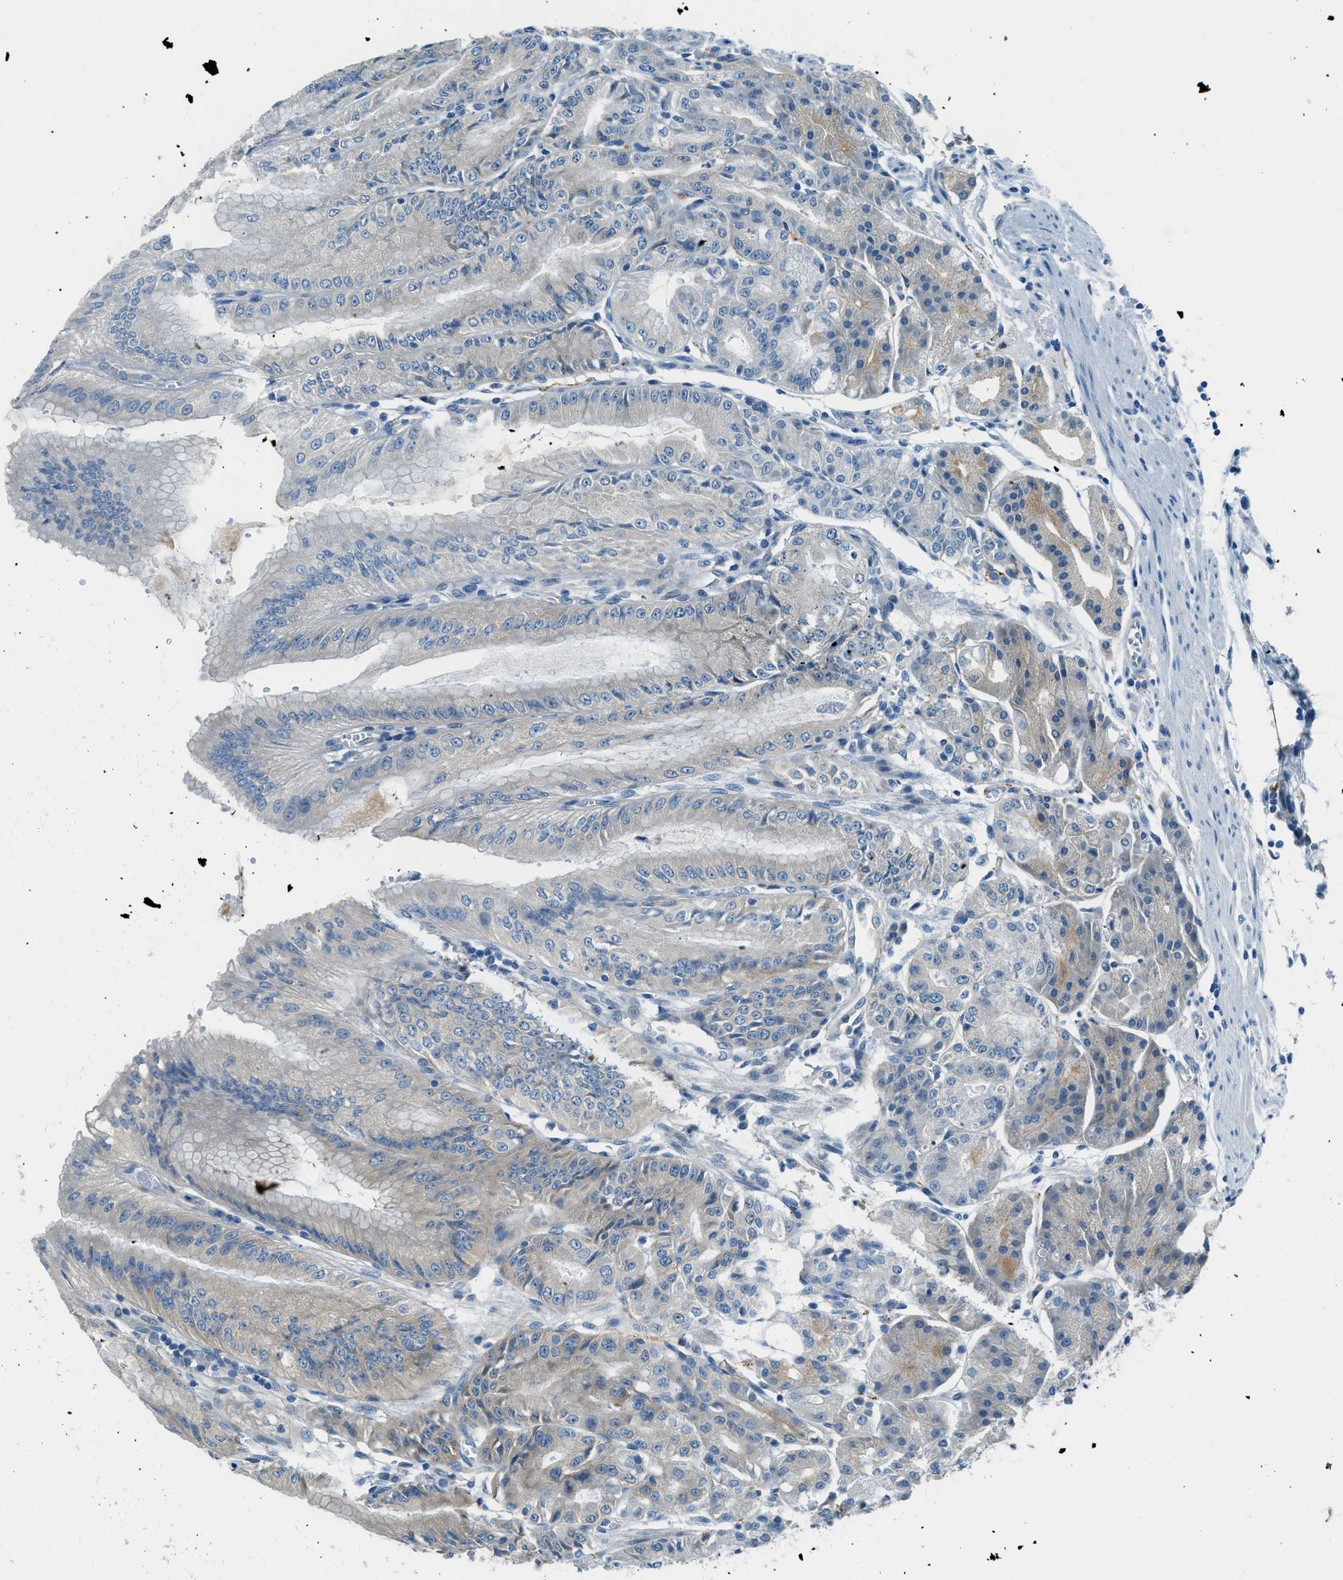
{"staining": {"intensity": "weak", "quantity": "<25%", "location": "cytoplasmic/membranous"}, "tissue": "stomach", "cell_type": "Glandular cells", "image_type": "normal", "snomed": [{"axis": "morphology", "description": "Normal tissue, NOS"}, {"axis": "topography", "description": "Stomach, lower"}], "caption": "IHC histopathology image of benign human stomach stained for a protein (brown), which exhibits no positivity in glandular cells.", "gene": "ZNF367", "patient": {"sex": "male", "age": 71}}